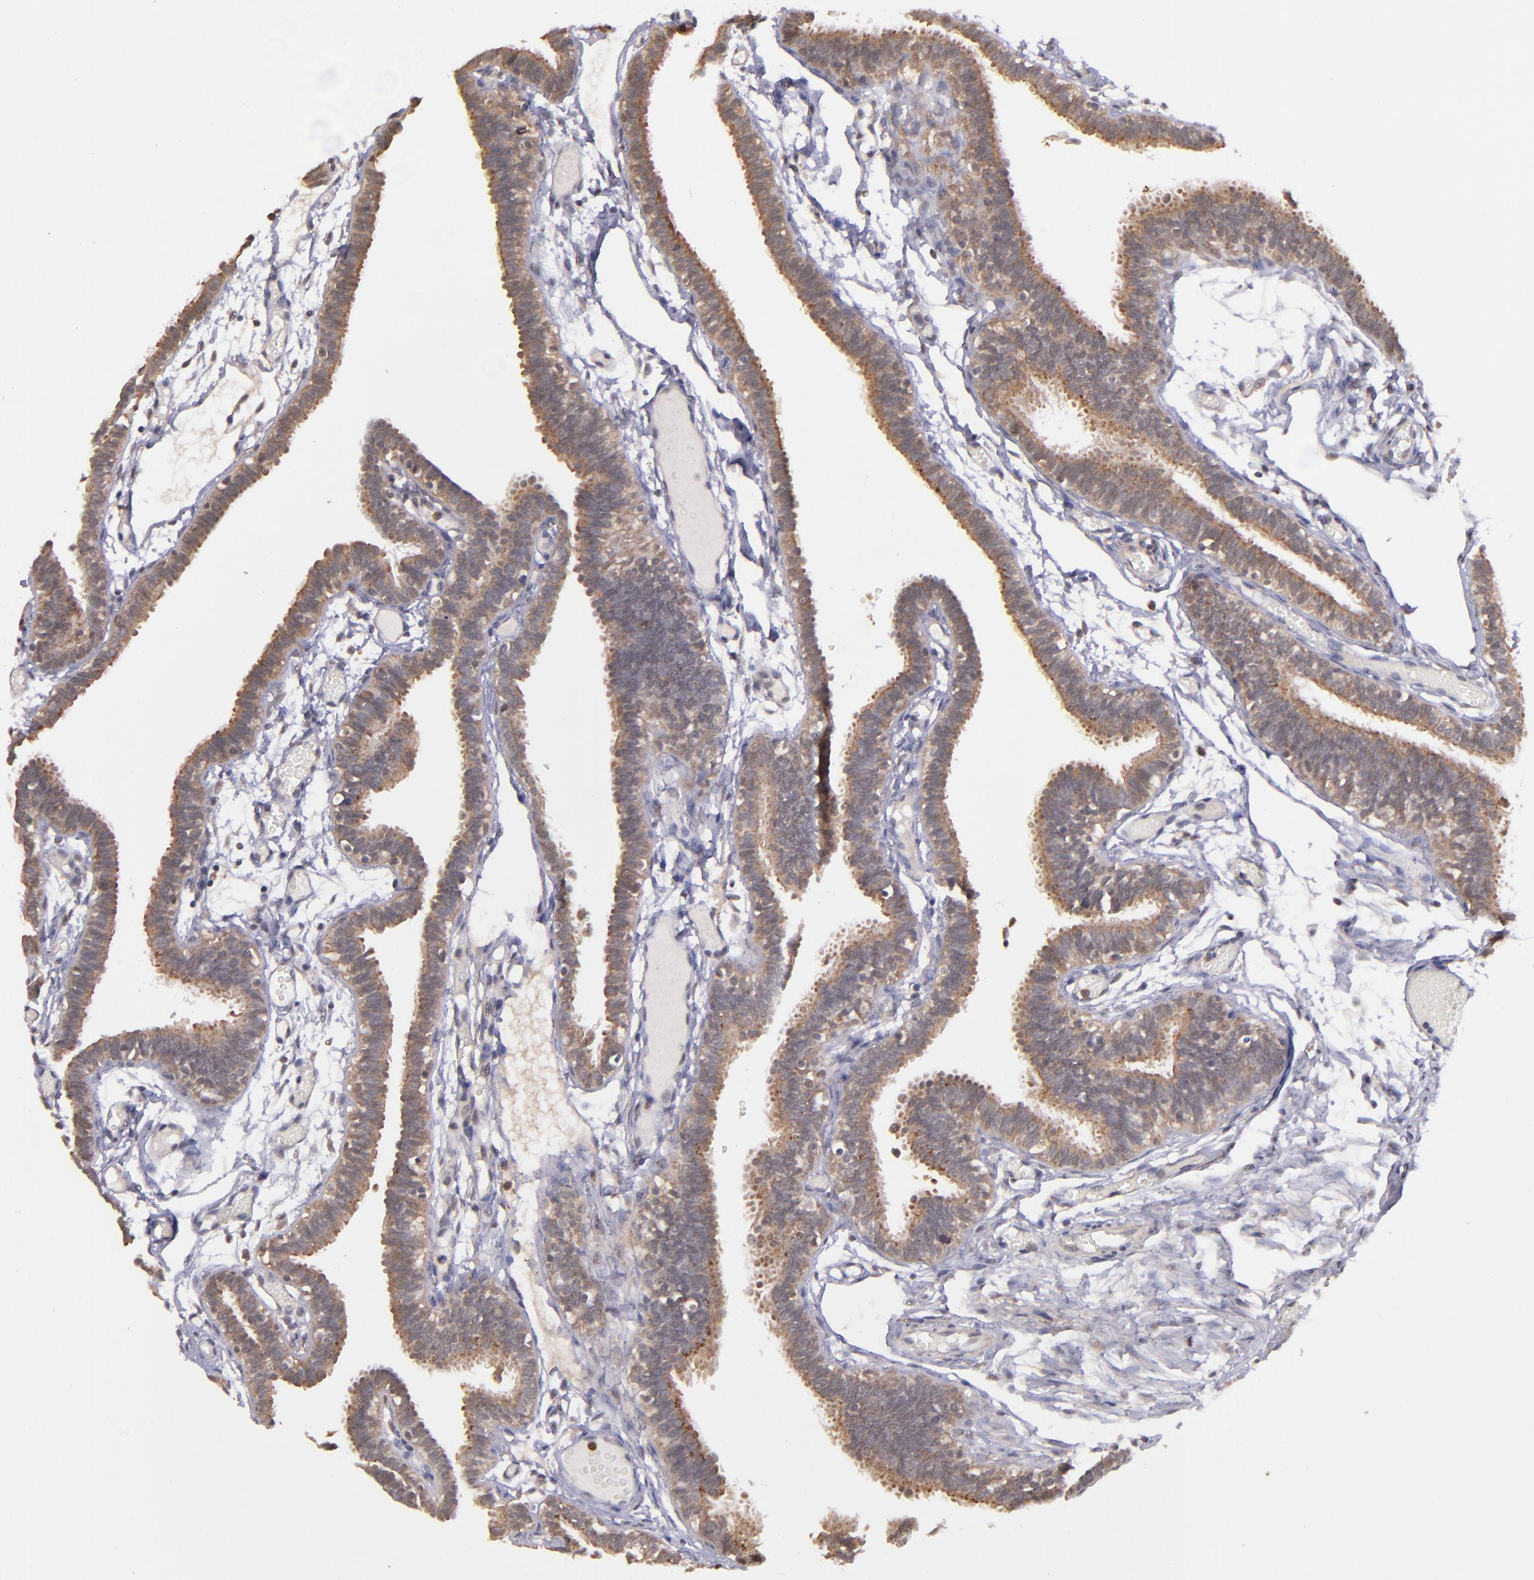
{"staining": {"intensity": "moderate", "quantity": ">75%", "location": "cytoplasmic/membranous"}, "tissue": "fallopian tube", "cell_type": "Glandular cells", "image_type": "normal", "snomed": [{"axis": "morphology", "description": "Normal tissue, NOS"}, {"axis": "topography", "description": "Fallopian tube"}], "caption": "Moderate cytoplasmic/membranous protein positivity is present in about >75% of glandular cells in fallopian tube. The staining was performed using DAB, with brown indicating positive protein expression. Nuclei are stained blue with hematoxylin.", "gene": "ZFYVE1", "patient": {"sex": "female", "age": 29}}